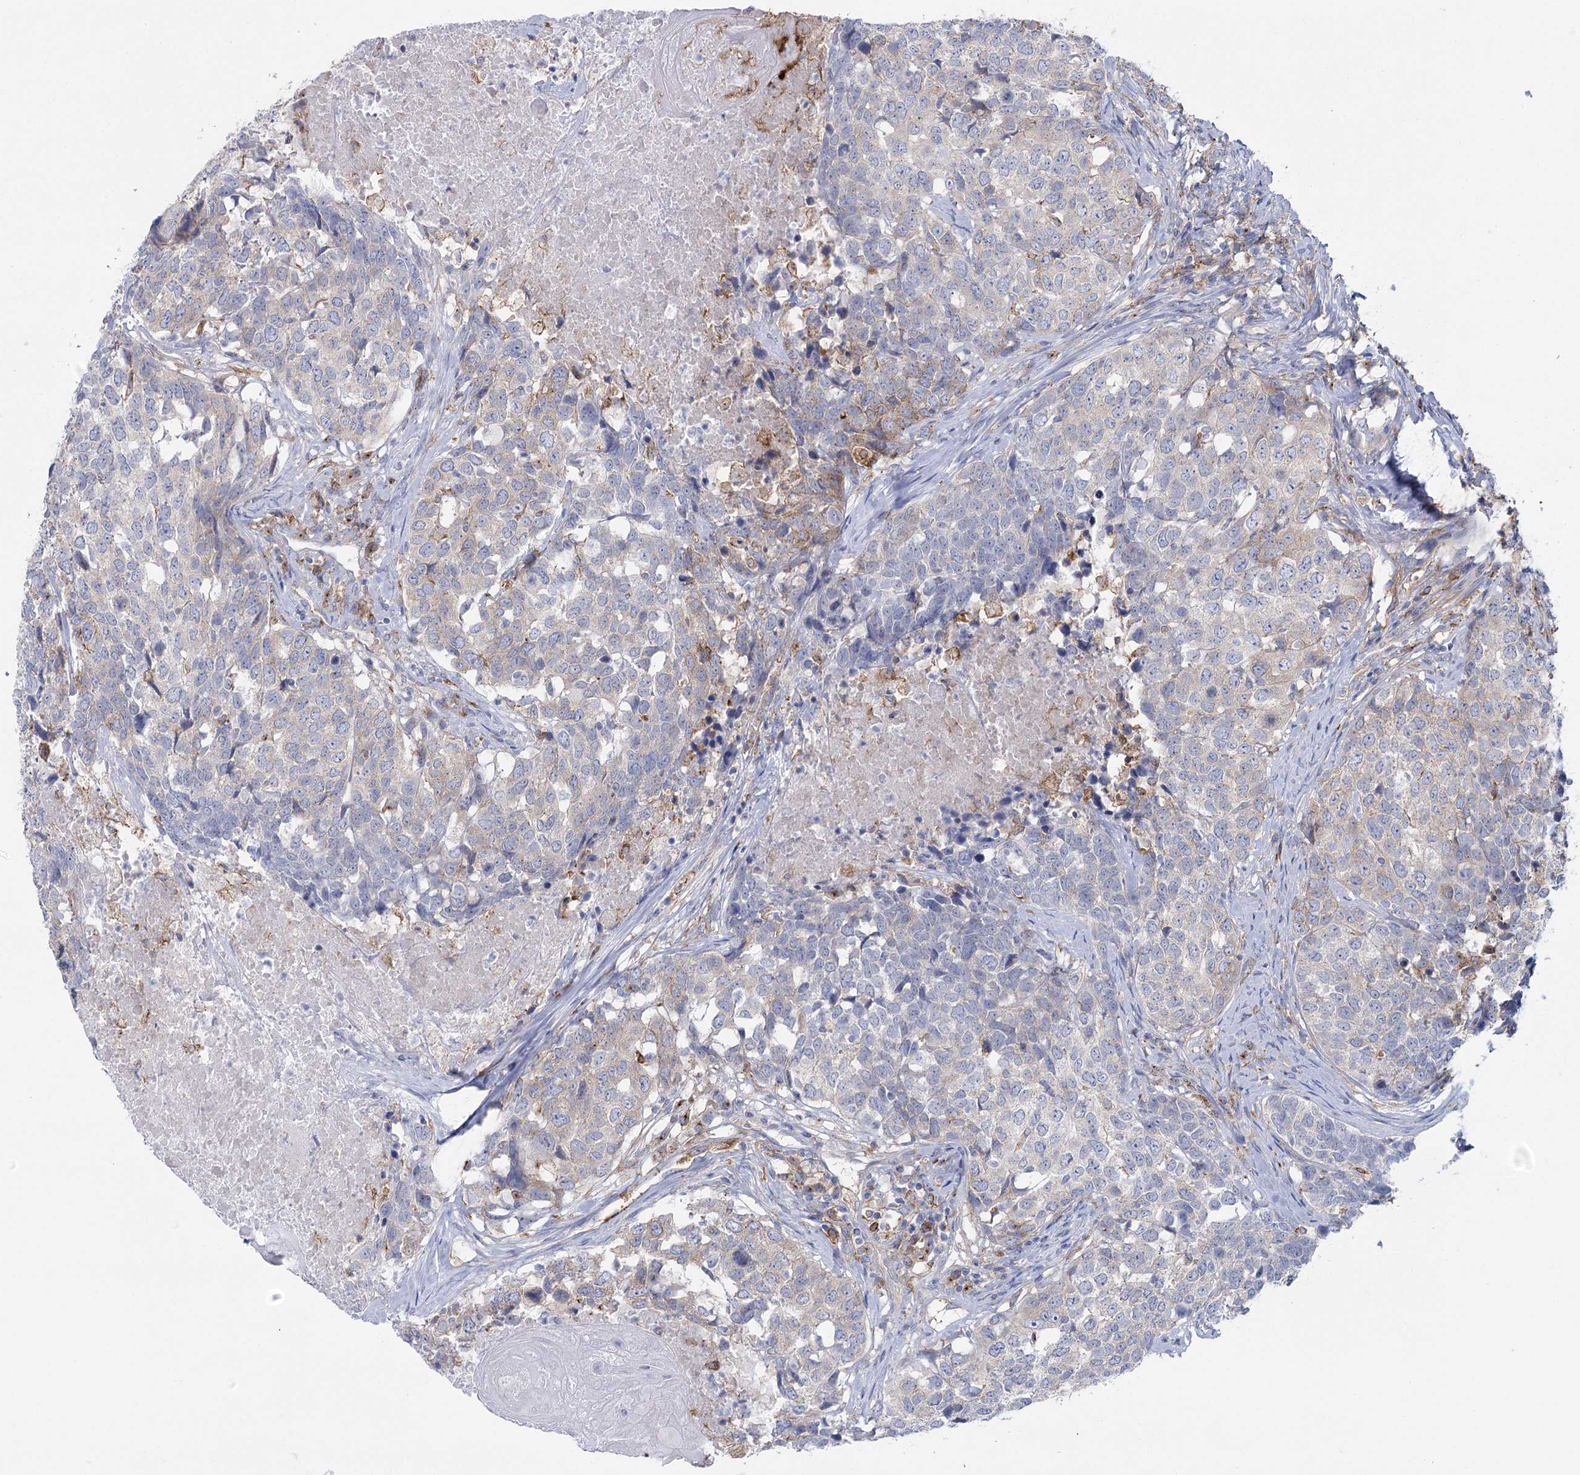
{"staining": {"intensity": "weak", "quantity": "<25%", "location": "cytoplasmic/membranous"}, "tissue": "head and neck cancer", "cell_type": "Tumor cells", "image_type": "cancer", "snomed": [{"axis": "morphology", "description": "Squamous cell carcinoma, NOS"}, {"axis": "topography", "description": "Head-Neck"}], "caption": "Immunohistochemical staining of squamous cell carcinoma (head and neck) exhibits no significant positivity in tumor cells.", "gene": "CCDC88A", "patient": {"sex": "male", "age": 66}}